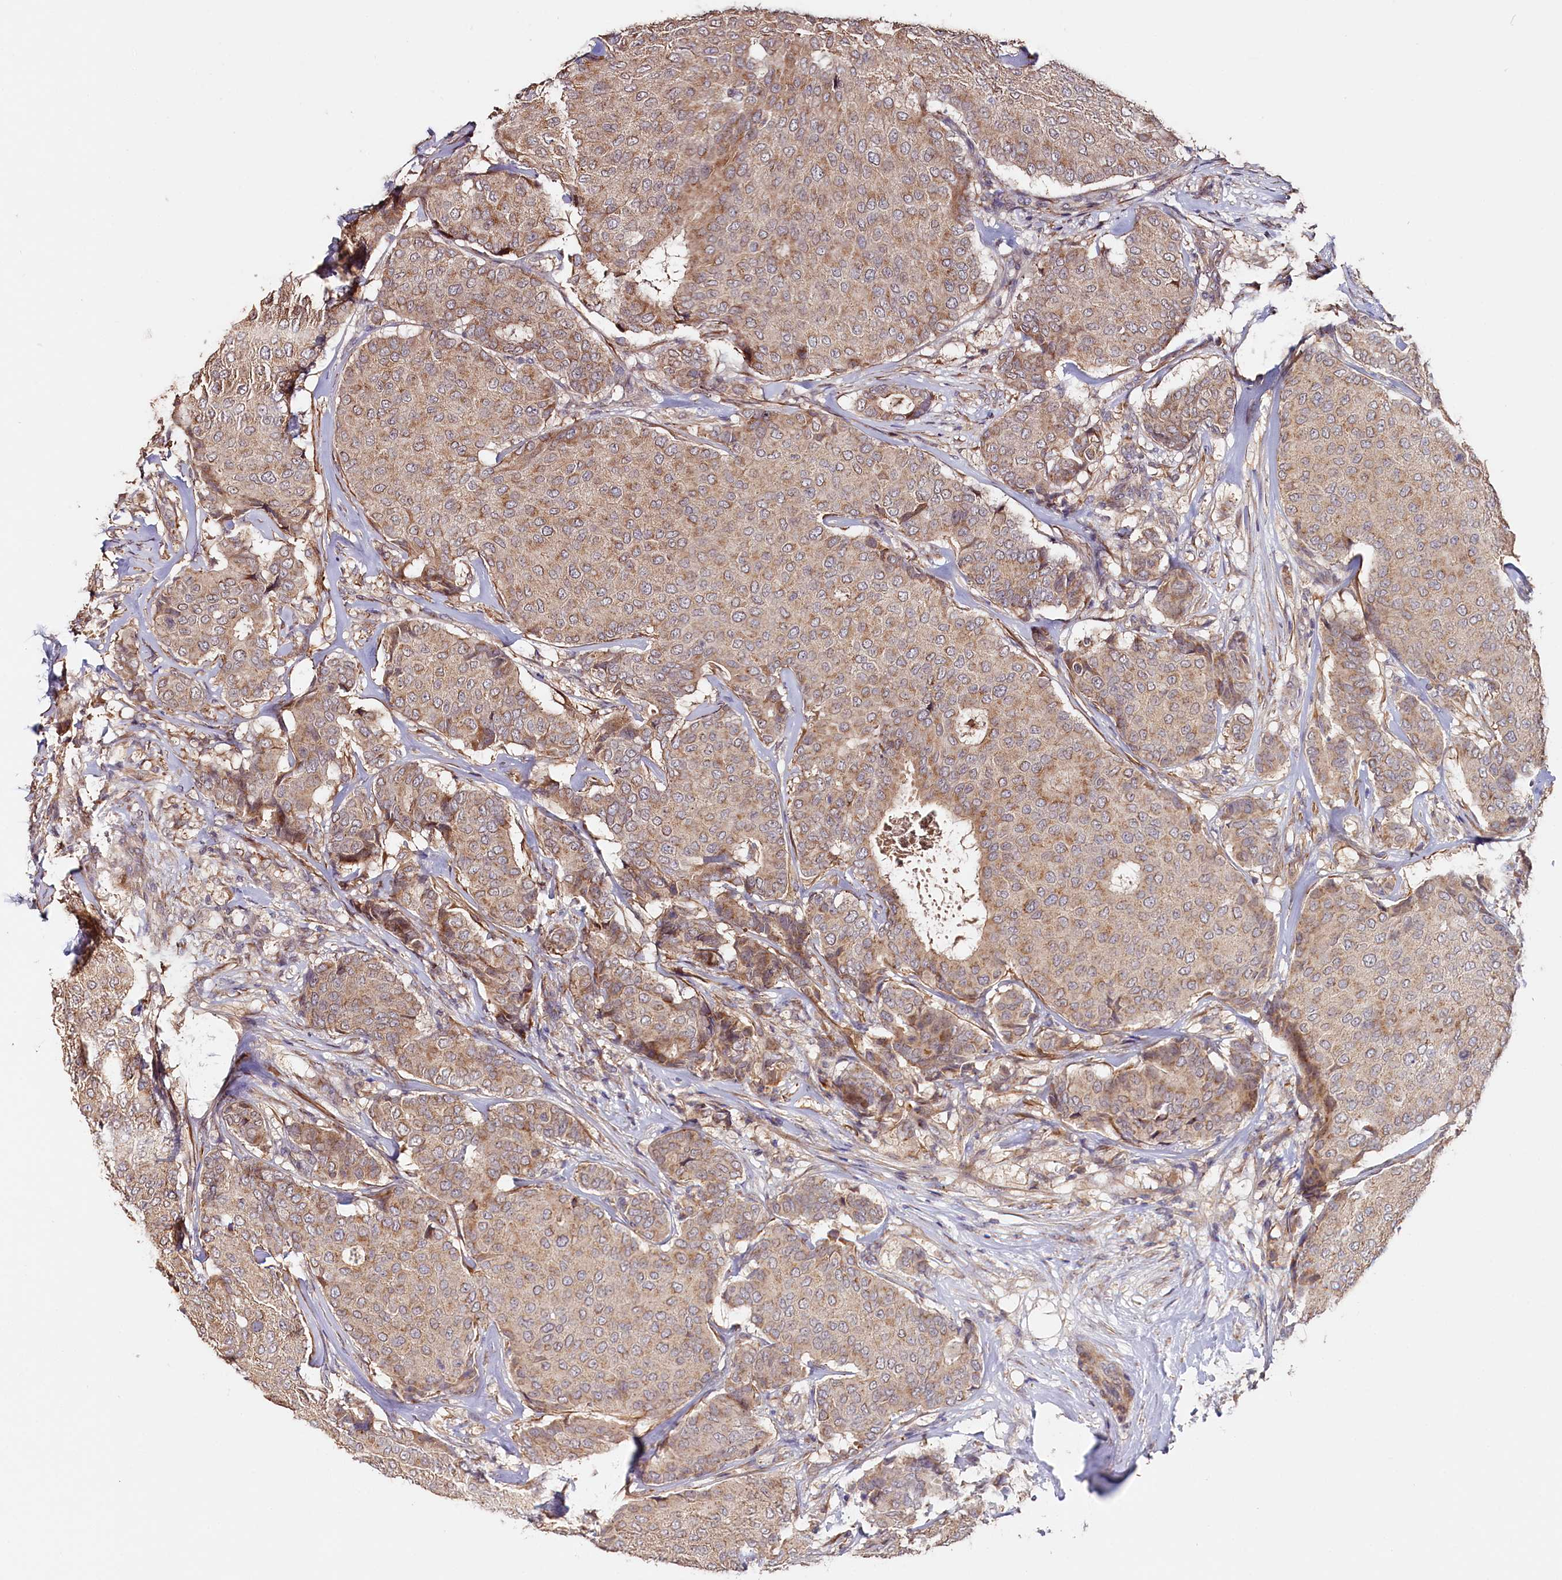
{"staining": {"intensity": "moderate", "quantity": ">75%", "location": "cytoplasmic/membranous"}, "tissue": "breast cancer", "cell_type": "Tumor cells", "image_type": "cancer", "snomed": [{"axis": "morphology", "description": "Duct carcinoma"}, {"axis": "topography", "description": "Breast"}], "caption": "Breast cancer tissue demonstrates moderate cytoplasmic/membranous staining in about >75% of tumor cells, visualized by immunohistochemistry. (DAB (3,3'-diaminobenzidine) IHC, brown staining for protein, blue staining for nuclei).", "gene": "TANGO6", "patient": {"sex": "female", "age": 75}}